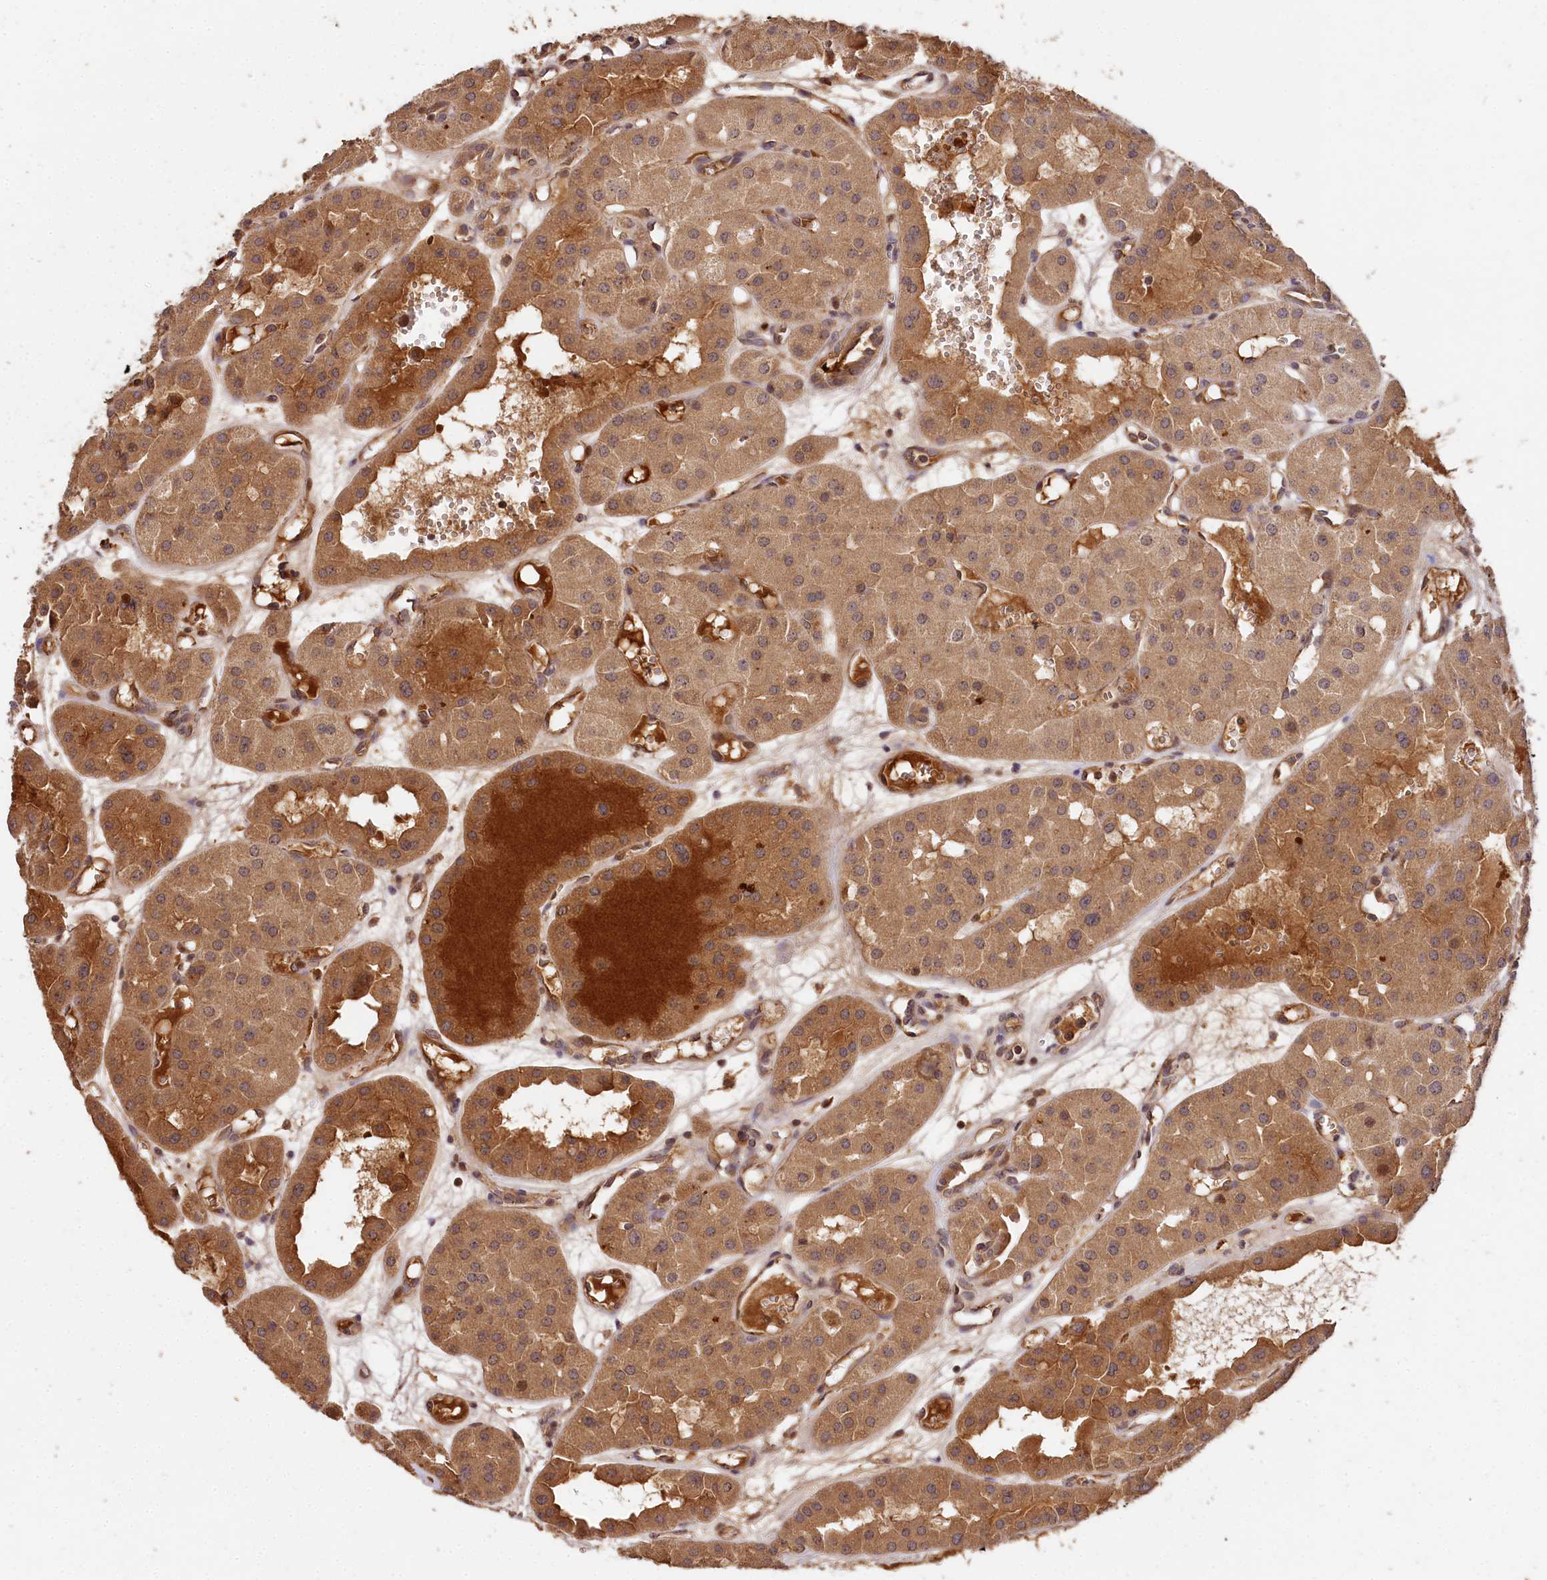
{"staining": {"intensity": "moderate", "quantity": ">75%", "location": "cytoplasmic/membranous"}, "tissue": "renal cancer", "cell_type": "Tumor cells", "image_type": "cancer", "snomed": [{"axis": "morphology", "description": "Carcinoma, NOS"}, {"axis": "topography", "description": "Kidney"}], "caption": "Renal carcinoma stained with a brown dye displays moderate cytoplasmic/membranous positive positivity in approximately >75% of tumor cells.", "gene": "MCF2L2", "patient": {"sex": "female", "age": 75}}